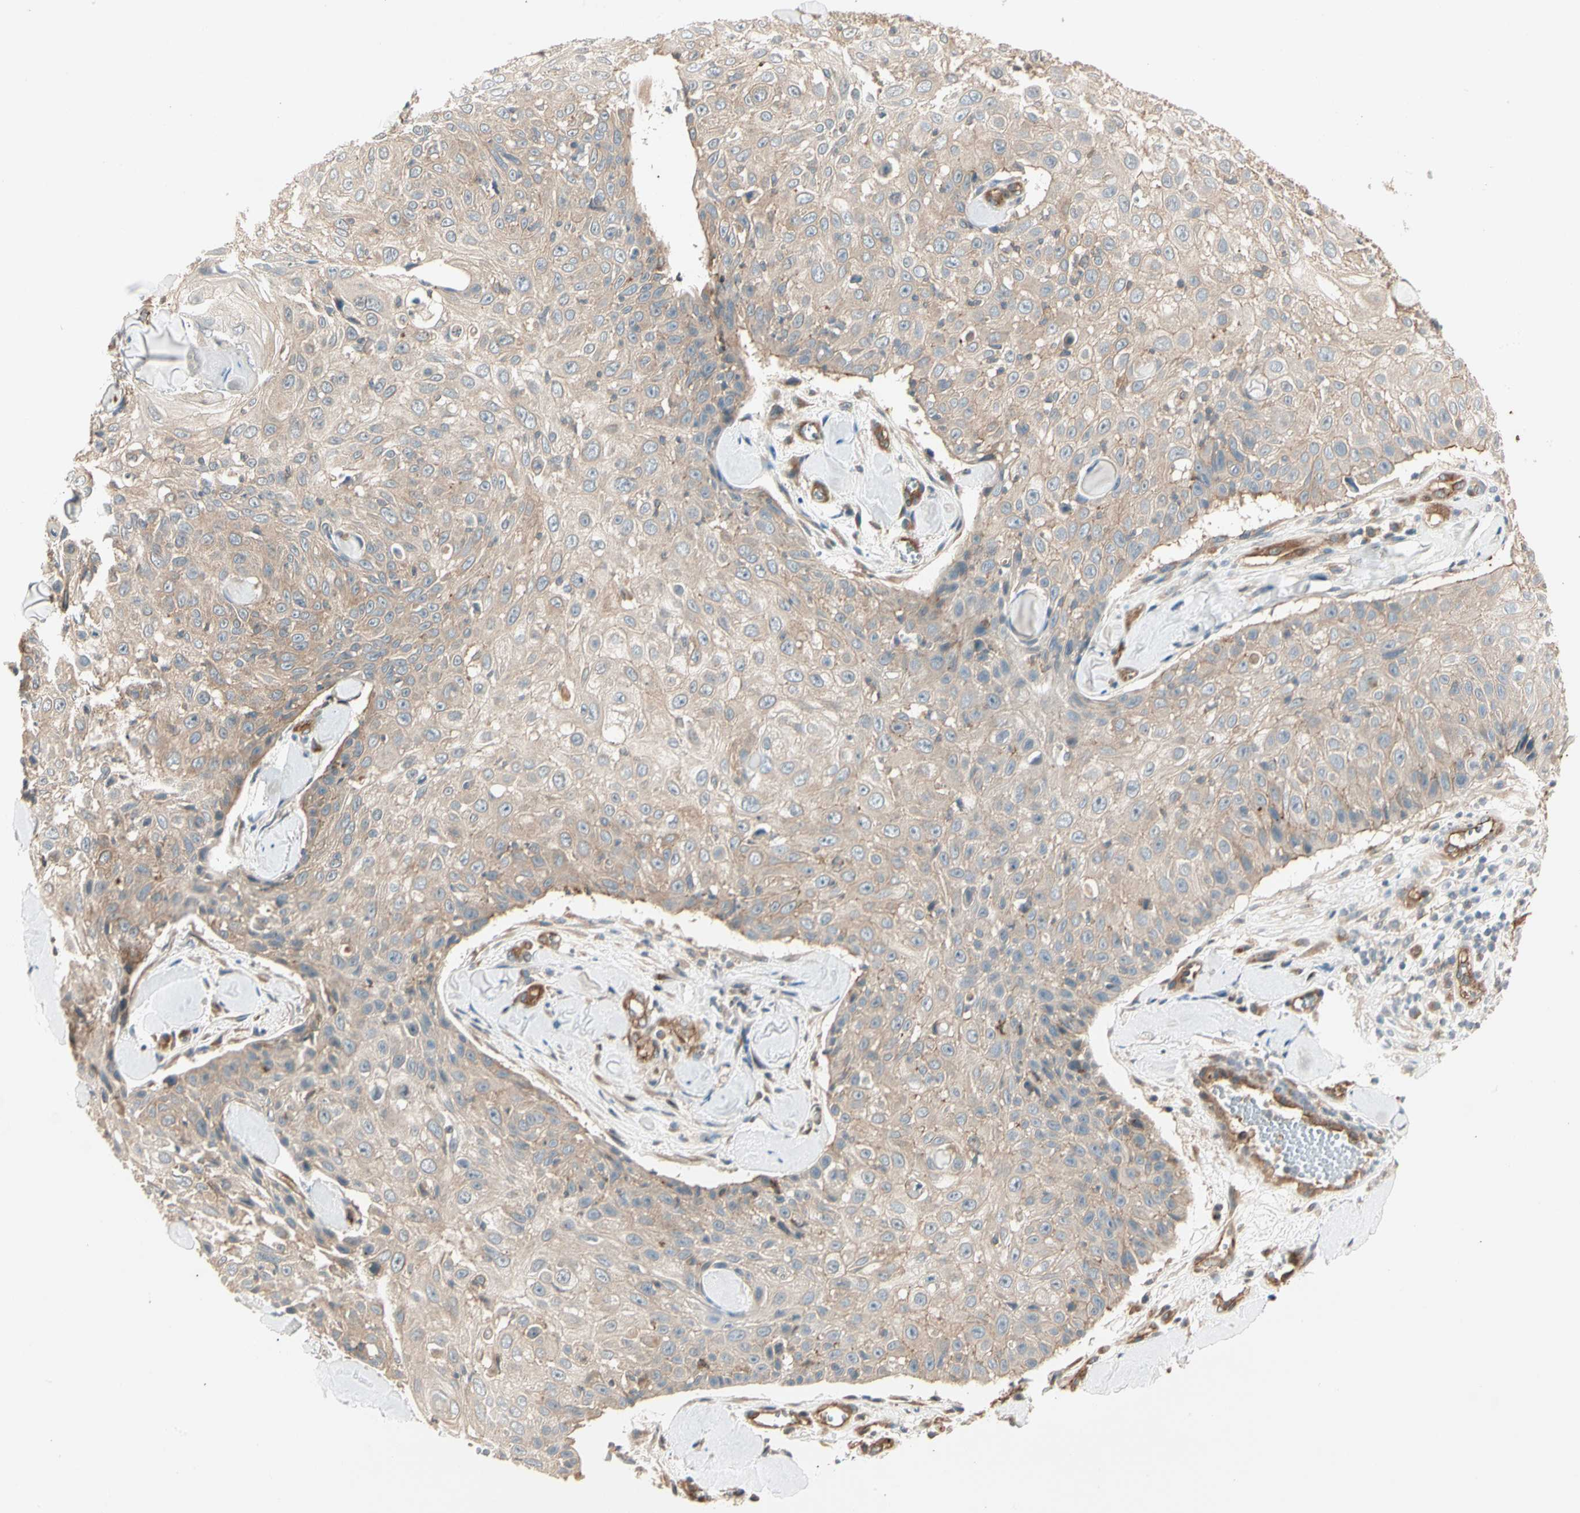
{"staining": {"intensity": "moderate", "quantity": ">75%", "location": "cytoplasmic/membranous"}, "tissue": "skin cancer", "cell_type": "Tumor cells", "image_type": "cancer", "snomed": [{"axis": "morphology", "description": "Squamous cell carcinoma, NOS"}, {"axis": "topography", "description": "Skin"}], "caption": "Protein analysis of skin cancer tissue demonstrates moderate cytoplasmic/membranous expression in about >75% of tumor cells. (brown staining indicates protein expression, while blue staining denotes nuclei).", "gene": "ROCK2", "patient": {"sex": "male", "age": 86}}